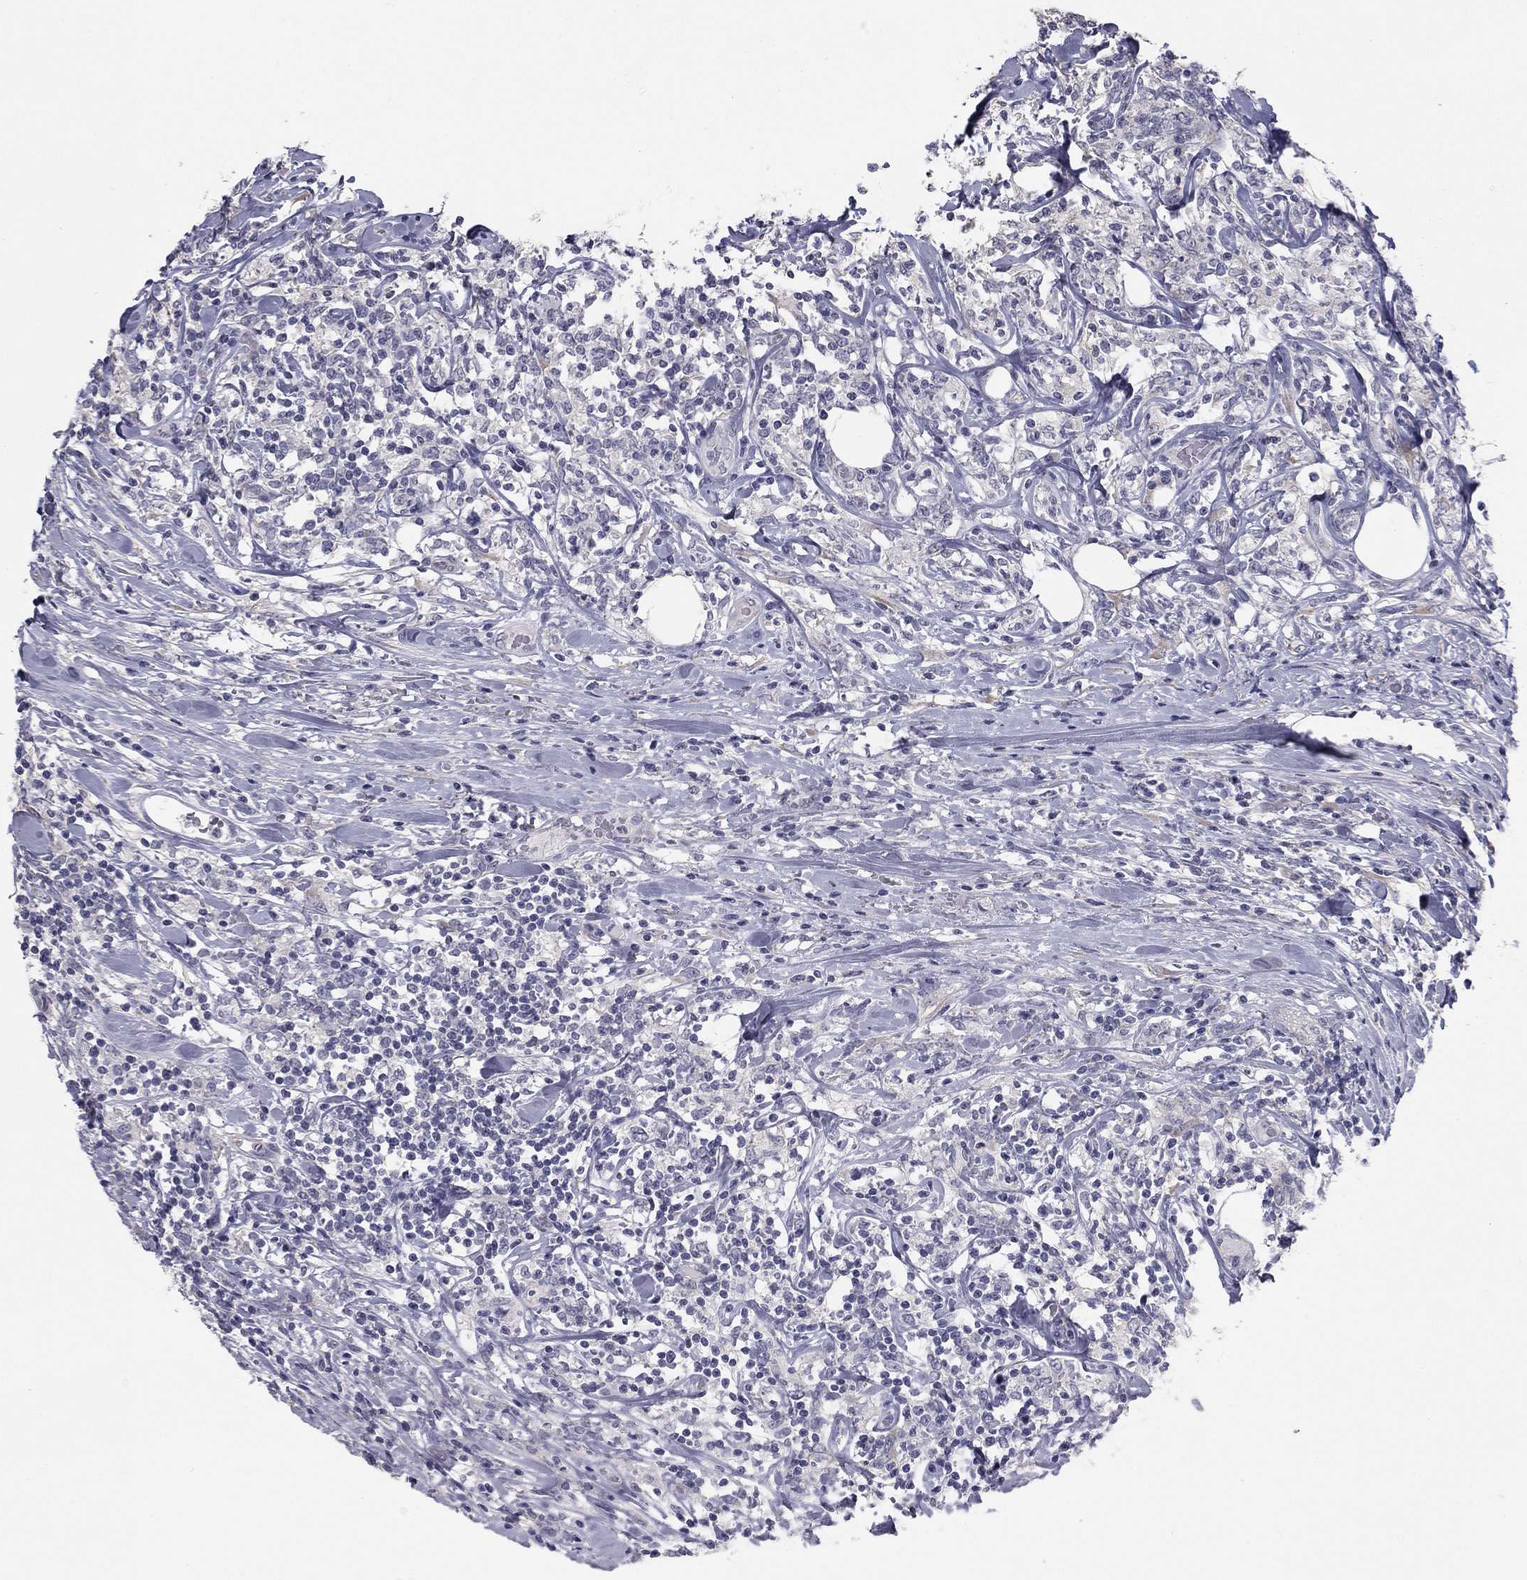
{"staining": {"intensity": "negative", "quantity": "none", "location": "none"}, "tissue": "lymphoma", "cell_type": "Tumor cells", "image_type": "cancer", "snomed": [{"axis": "morphology", "description": "Malignant lymphoma, non-Hodgkin's type, High grade"}, {"axis": "topography", "description": "Lymph node"}], "caption": "A high-resolution micrograph shows IHC staining of lymphoma, which shows no significant expression in tumor cells.", "gene": "PRRT2", "patient": {"sex": "female", "age": 84}}